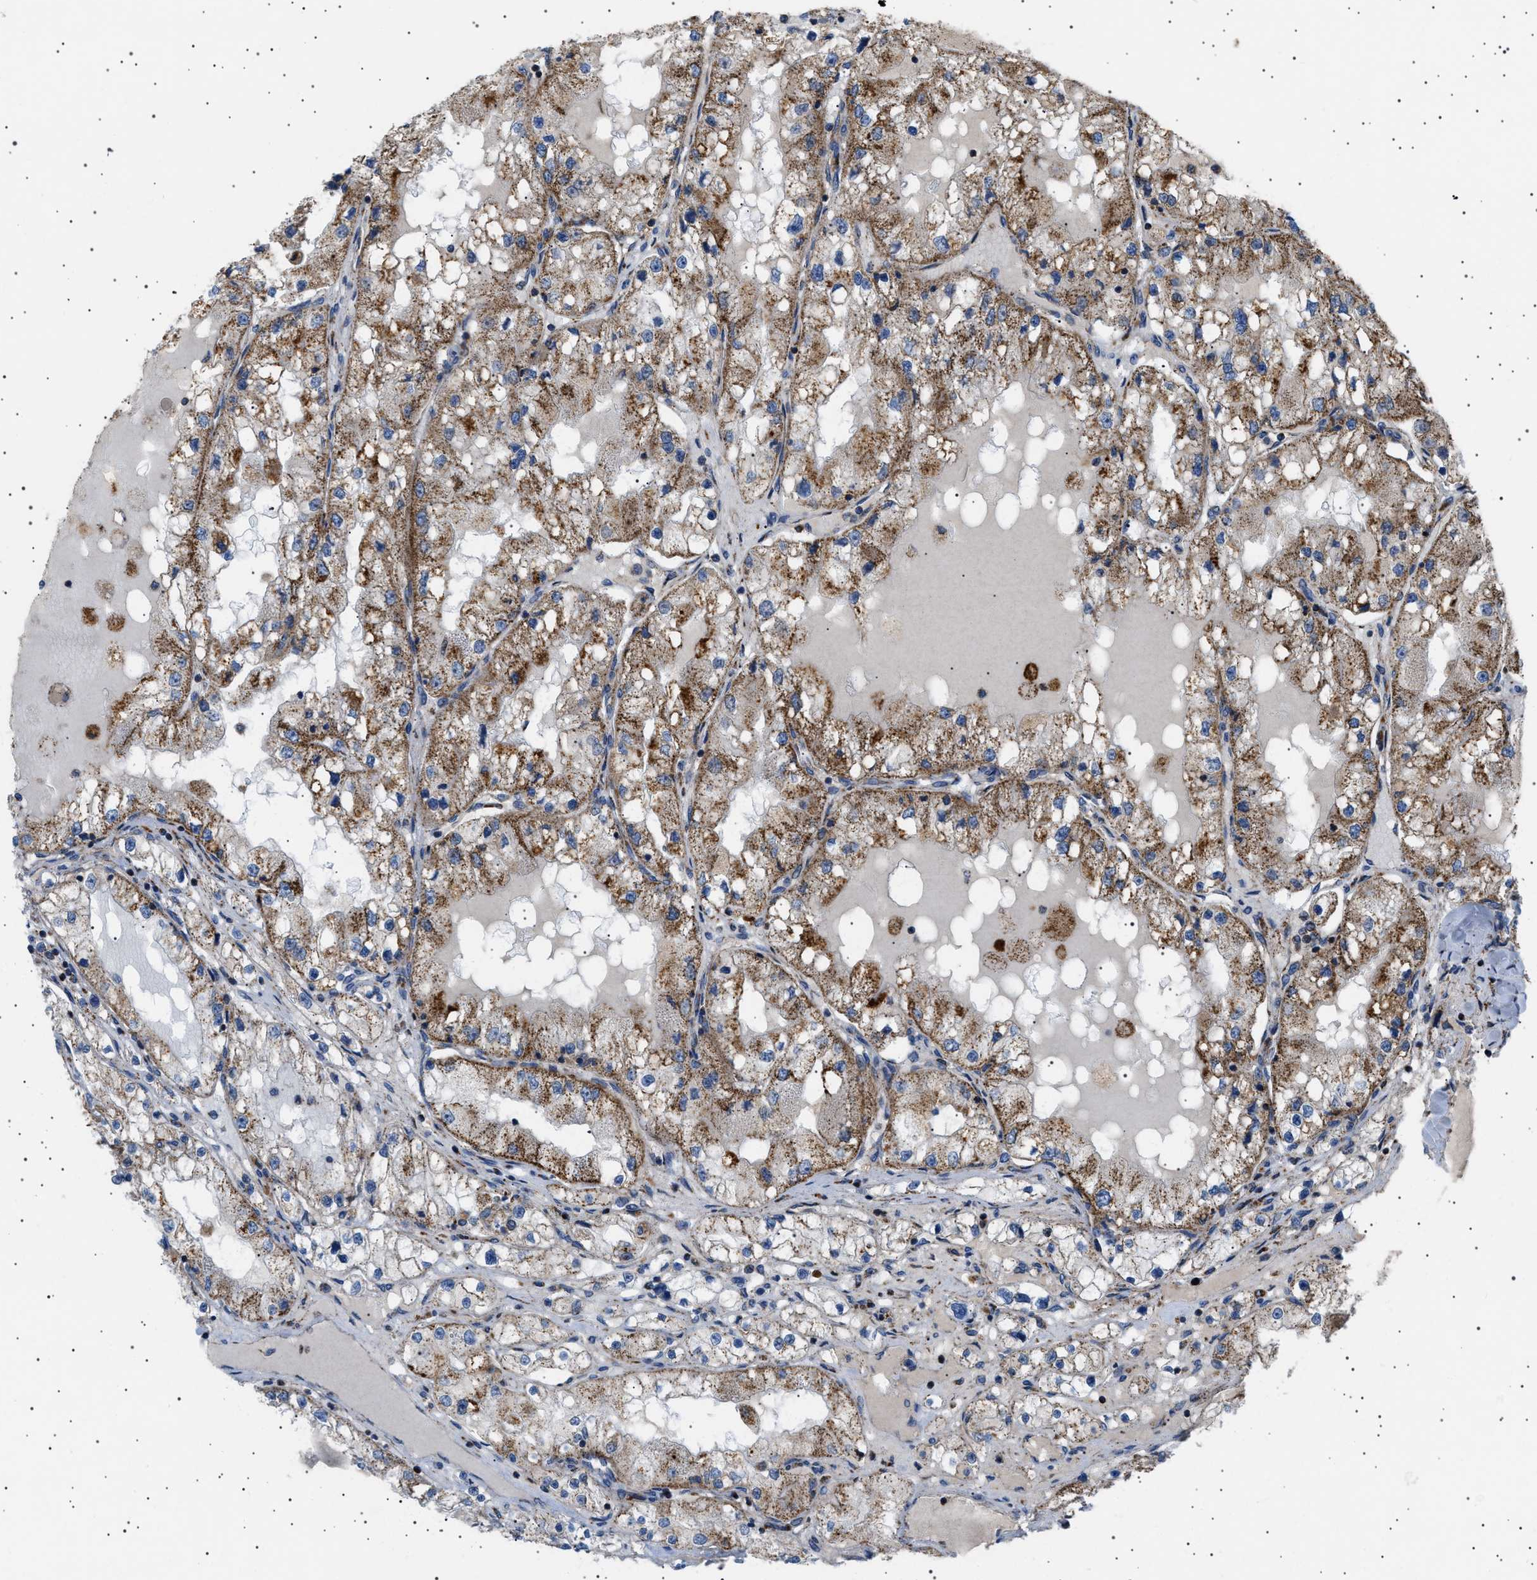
{"staining": {"intensity": "moderate", "quantity": ">75%", "location": "cytoplasmic/membranous"}, "tissue": "renal cancer", "cell_type": "Tumor cells", "image_type": "cancer", "snomed": [{"axis": "morphology", "description": "Adenocarcinoma, NOS"}, {"axis": "topography", "description": "Kidney"}], "caption": "Moderate cytoplasmic/membranous positivity is seen in about >75% of tumor cells in adenocarcinoma (renal).", "gene": "UBXN8", "patient": {"sex": "male", "age": 68}}